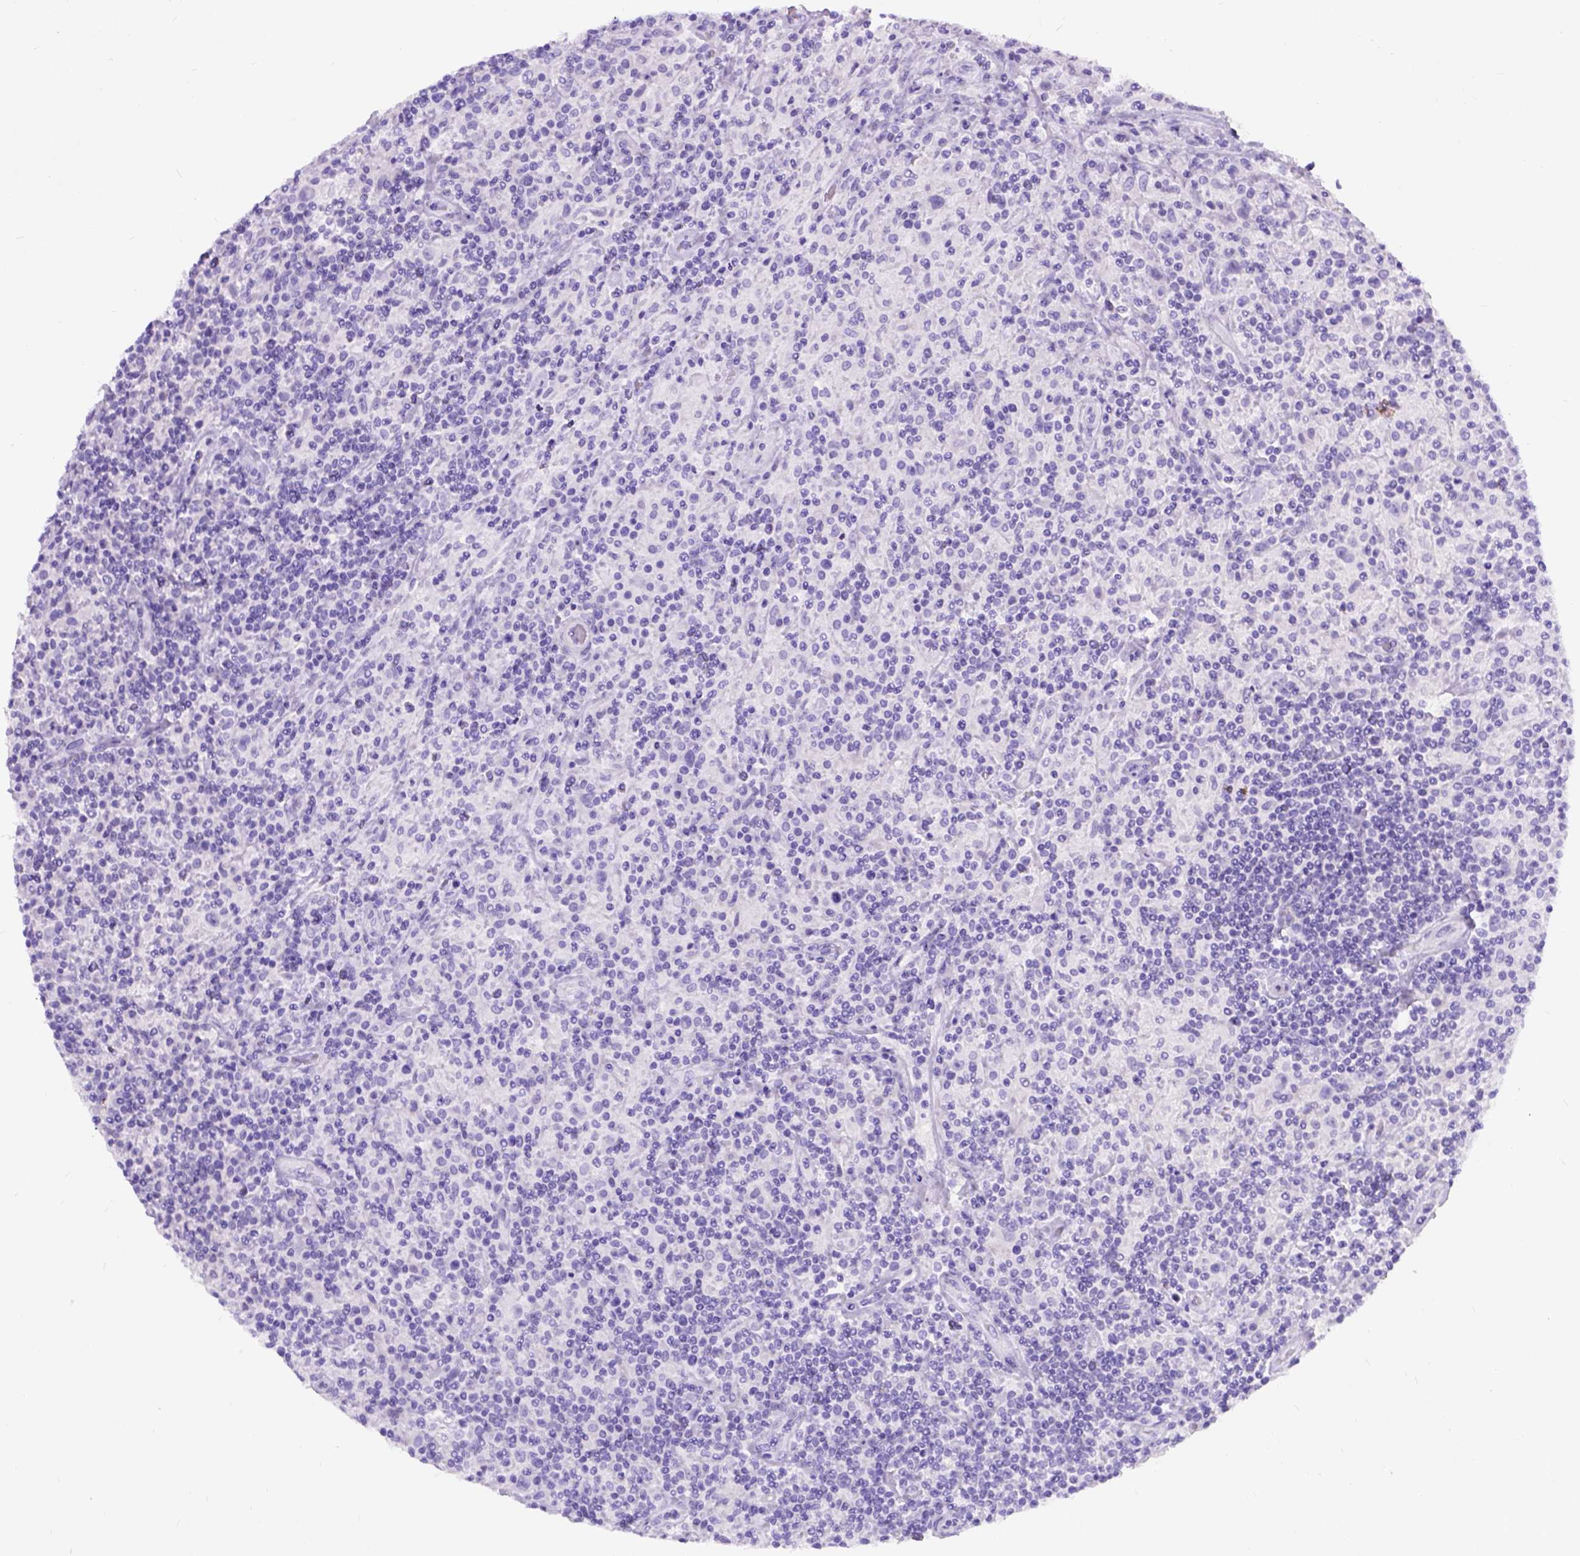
{"staining": {"intensity": "negative", "quantity": "none", "location": "none"}, "tissue": "lymphoma", "cell_type": "Tumor cells", "image_type": "cancer", "snomed": [{"axis": "morphology", "description": "Hodgkin's disease, NOS"}, {"axis": "topography", "description": "Lymph node"}], "caption": "The image shows no staining of tumor cells in Hodgkin's disease.", "gene": "C7orf57", "patient": {"sex": "male", "age": 70}}